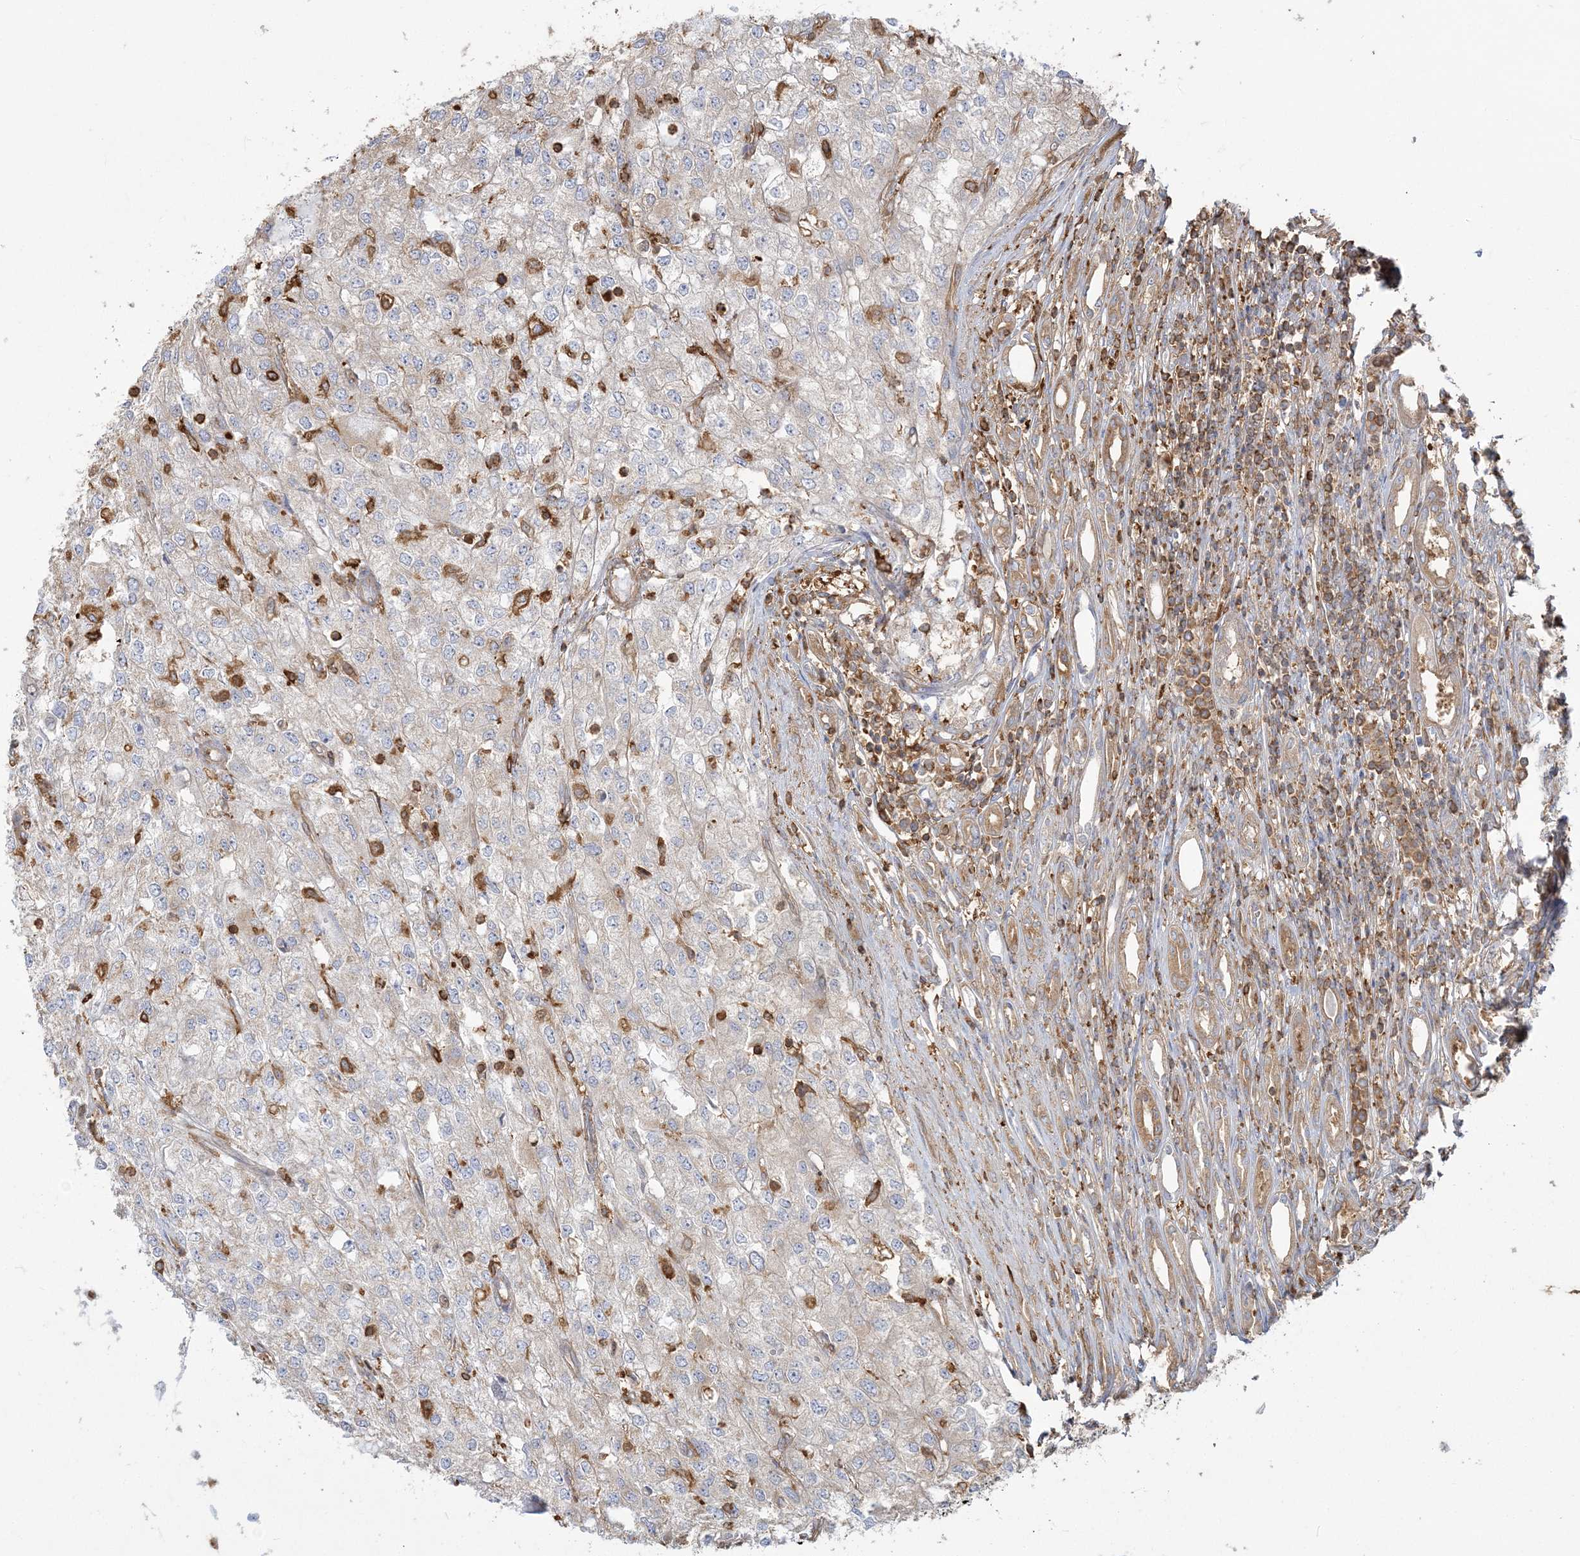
{"staining": {"intensity": "weak", "quantity": "<25%", "location": "cytoplasmic/membranous"}, "tissue": "renal cancer", "cell_type": "Tumor cells", "image_type": "cancer", "snomed": [{"axis": "morphology", "description": "Adenocarcinoma, NOS"}, {"axis": "topography", "description": "Kidney"}], "caption": "IHC histopathology image of adenocarcinoma (renal) stained for a protein (brown), which exhibits no staining in tumor cells.", "gene": "ANKS1A", "patient": {"sex": "female", "age": 54}}